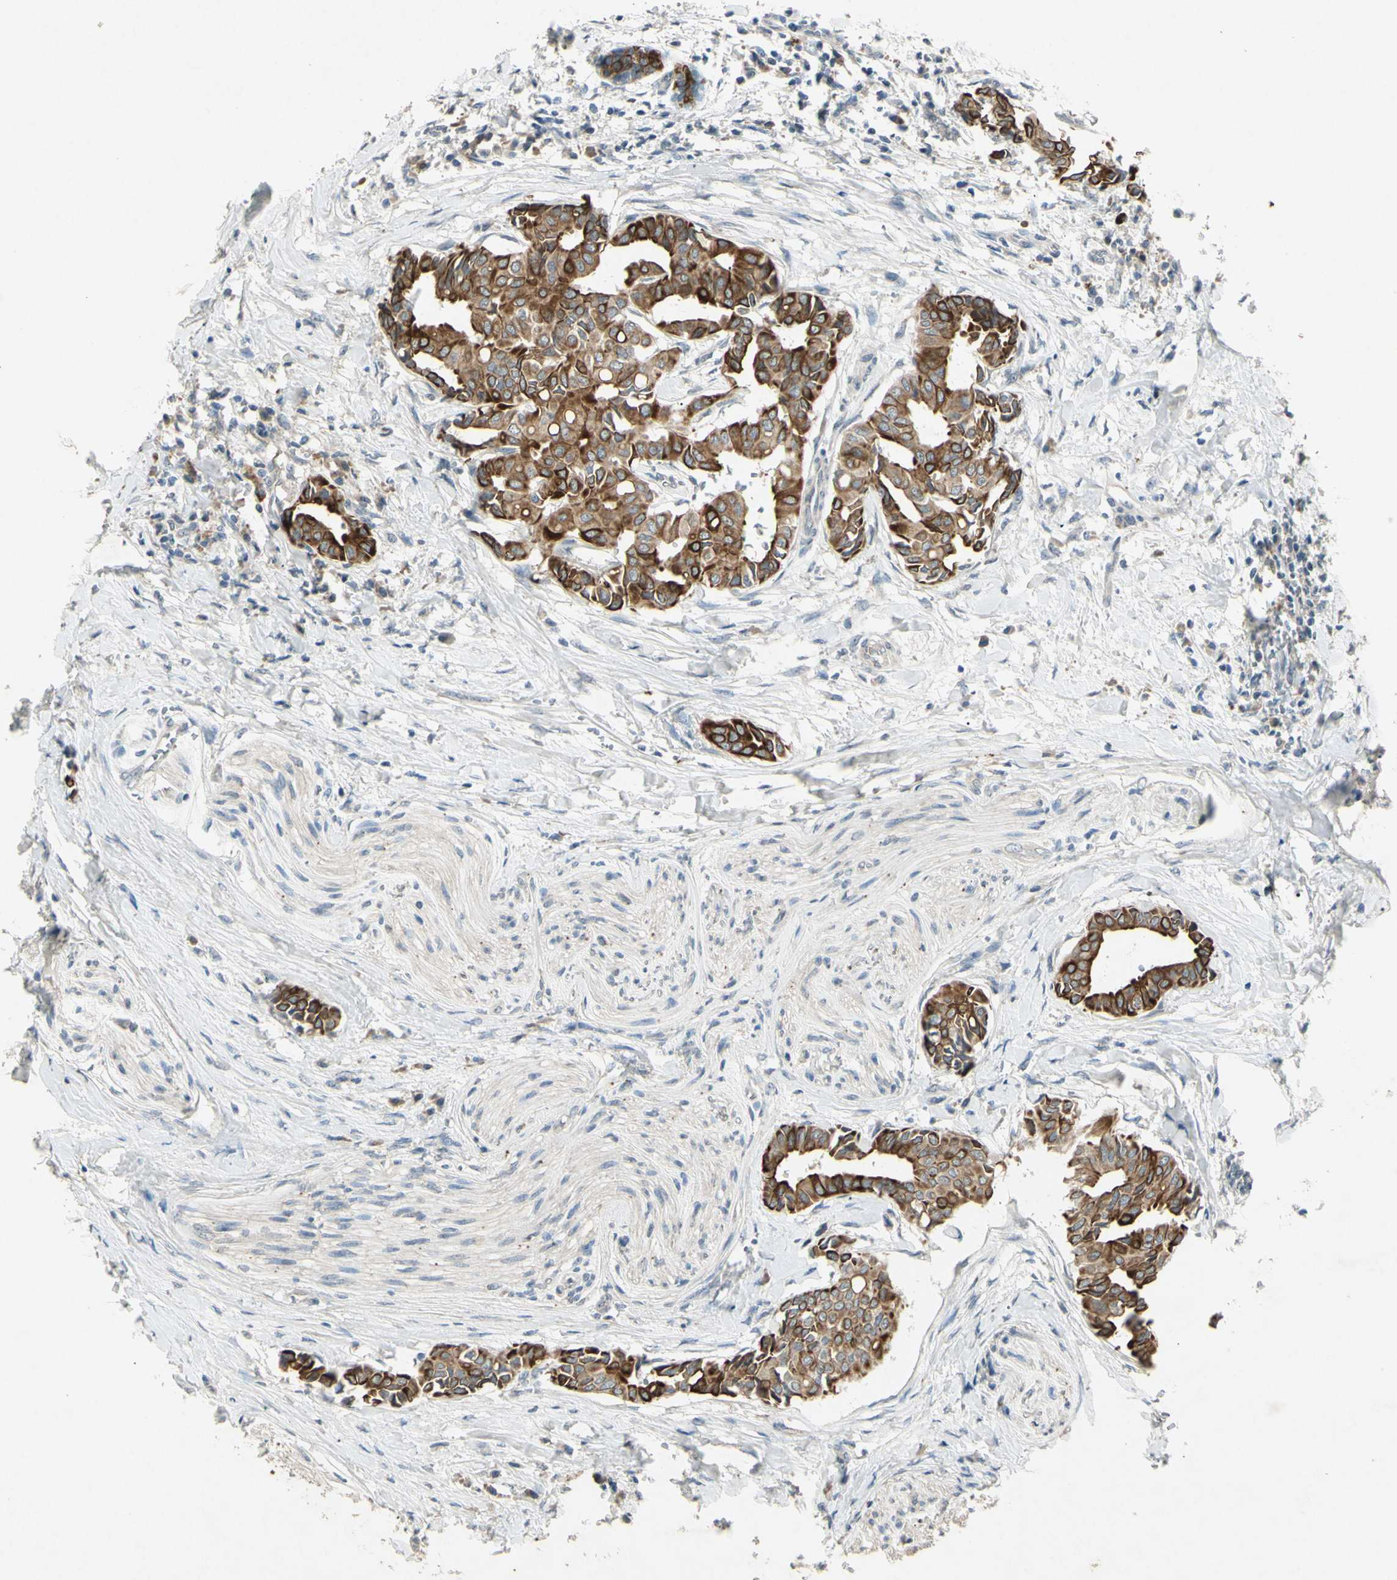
{"staining": {"intensity": "strong", "quantity": ">75%", "location": "cytoplasmic/membranous"}, "tissue": "head and neck cancer", "cell_type": "Tumor cells", "image_type": "cancer", "snomed": [{"axis": "morphology", "description": "Adenocarcinoma, NOS"}, {"axis": "topography", "description": "Salivary gland"}, {"axis": "topography", "description": "Head-Neck"}], "caption": "Protein staining shows strong cytoplasmic/membranous positivity in about >75% of tumor cells in adenocarcinoma (head and neck).", "gene": "TIMM21", "patient": {"sex": "female", "age": 59}}